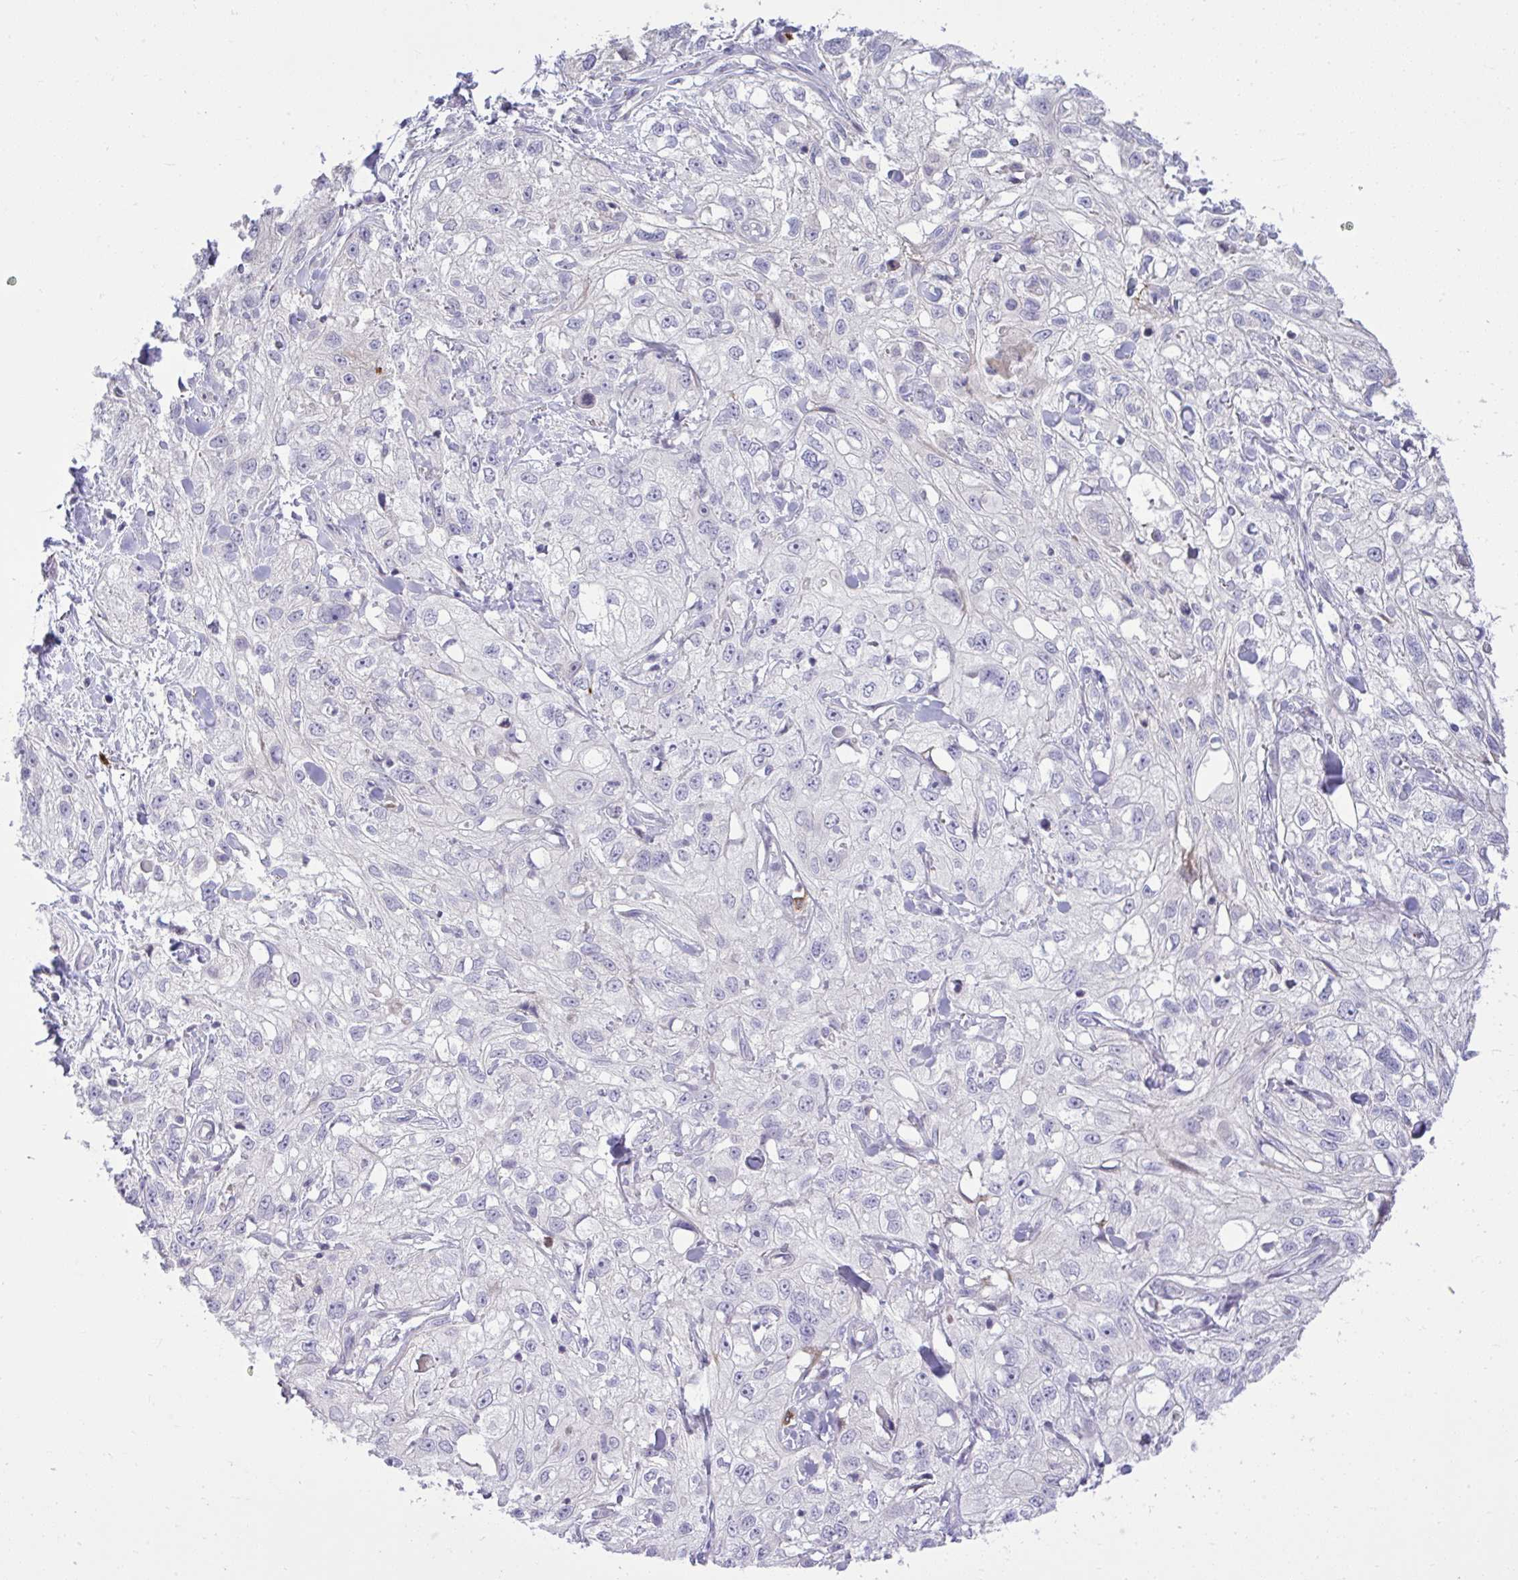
{"staining": {"intensity": "negative", "quantity": "none", "location": "none"}, "tissue": "skin cancer", "cell_type": "Tumor cells", "image_type": "cancer", "snomed": [{"axis": "morphology", "description": "Squamous cell carcinoma, NOS"}, {"axis": "topography", "description": "Skin"}, {"axis": "topography", "description": "Vulva"}], "caption": "This is an immunohistochemistry (IHC) histopathology image of skin squamous cell carcinoma. There is no staining in tumor cells.", "gene": "SPAG1", "patient": {"sex": "female", "age": 86}}